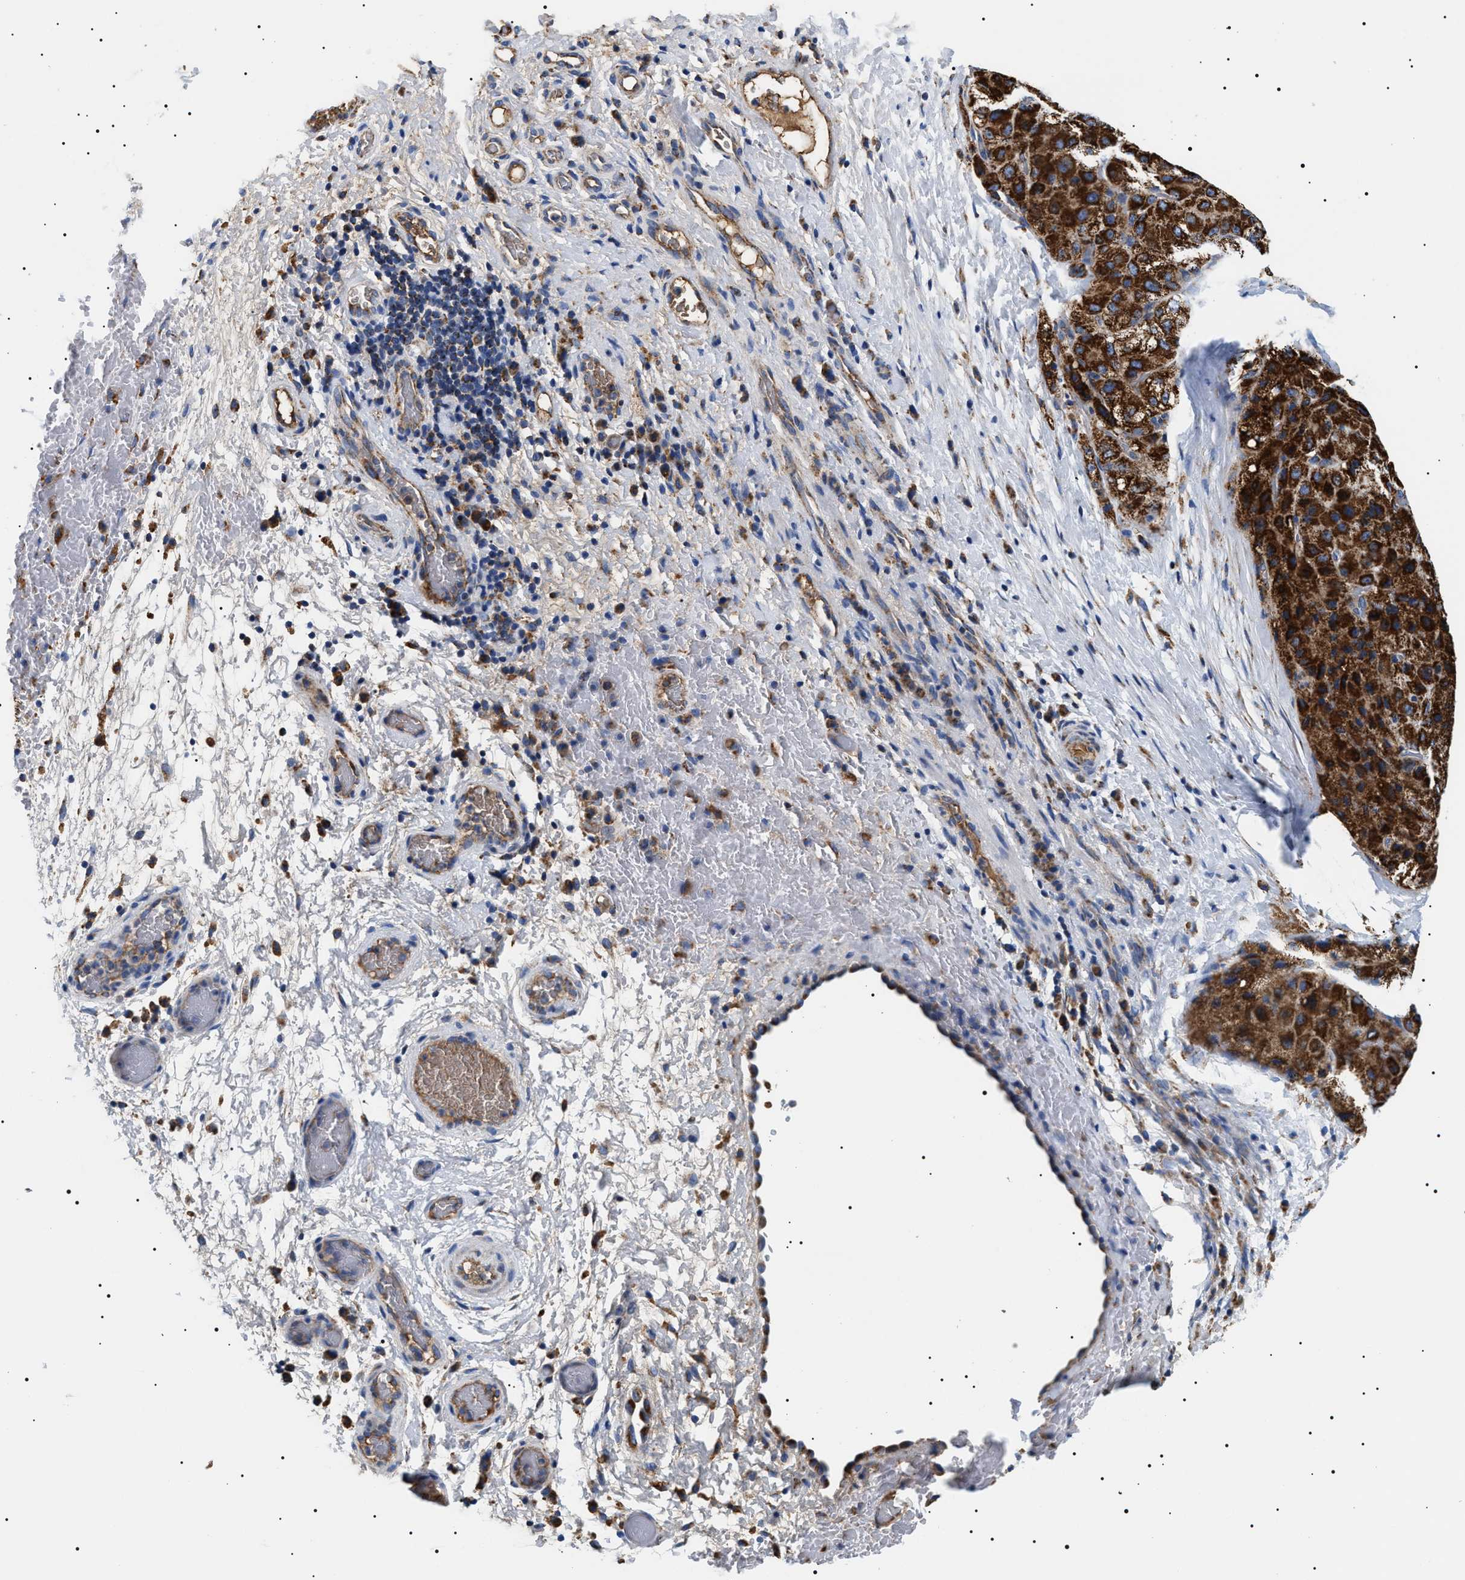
{"staining": {"intensity": "strong", "quantity": ">75%", "location": "cytoplasmic/membranous"}, "tissue": "liver cancer", "cell_type": "Tumor cells", "image_type": "cancer", "snomed": [{"axis": "morphology", "description": "Carcinoma, Hepatocellular, NOS"}, {"axis": "topography", "description": "Liver"}], "caption": "Liver hepatocellular carcinoma tissue displays strong cytoplasmic/membranous expression in approximately >75% of tumor cells Immunohistochemistry stains the protein in brown and the nuclei are stained blue.", "gene": "OXSM", "patient": {"sex": "male", "age": 80}}